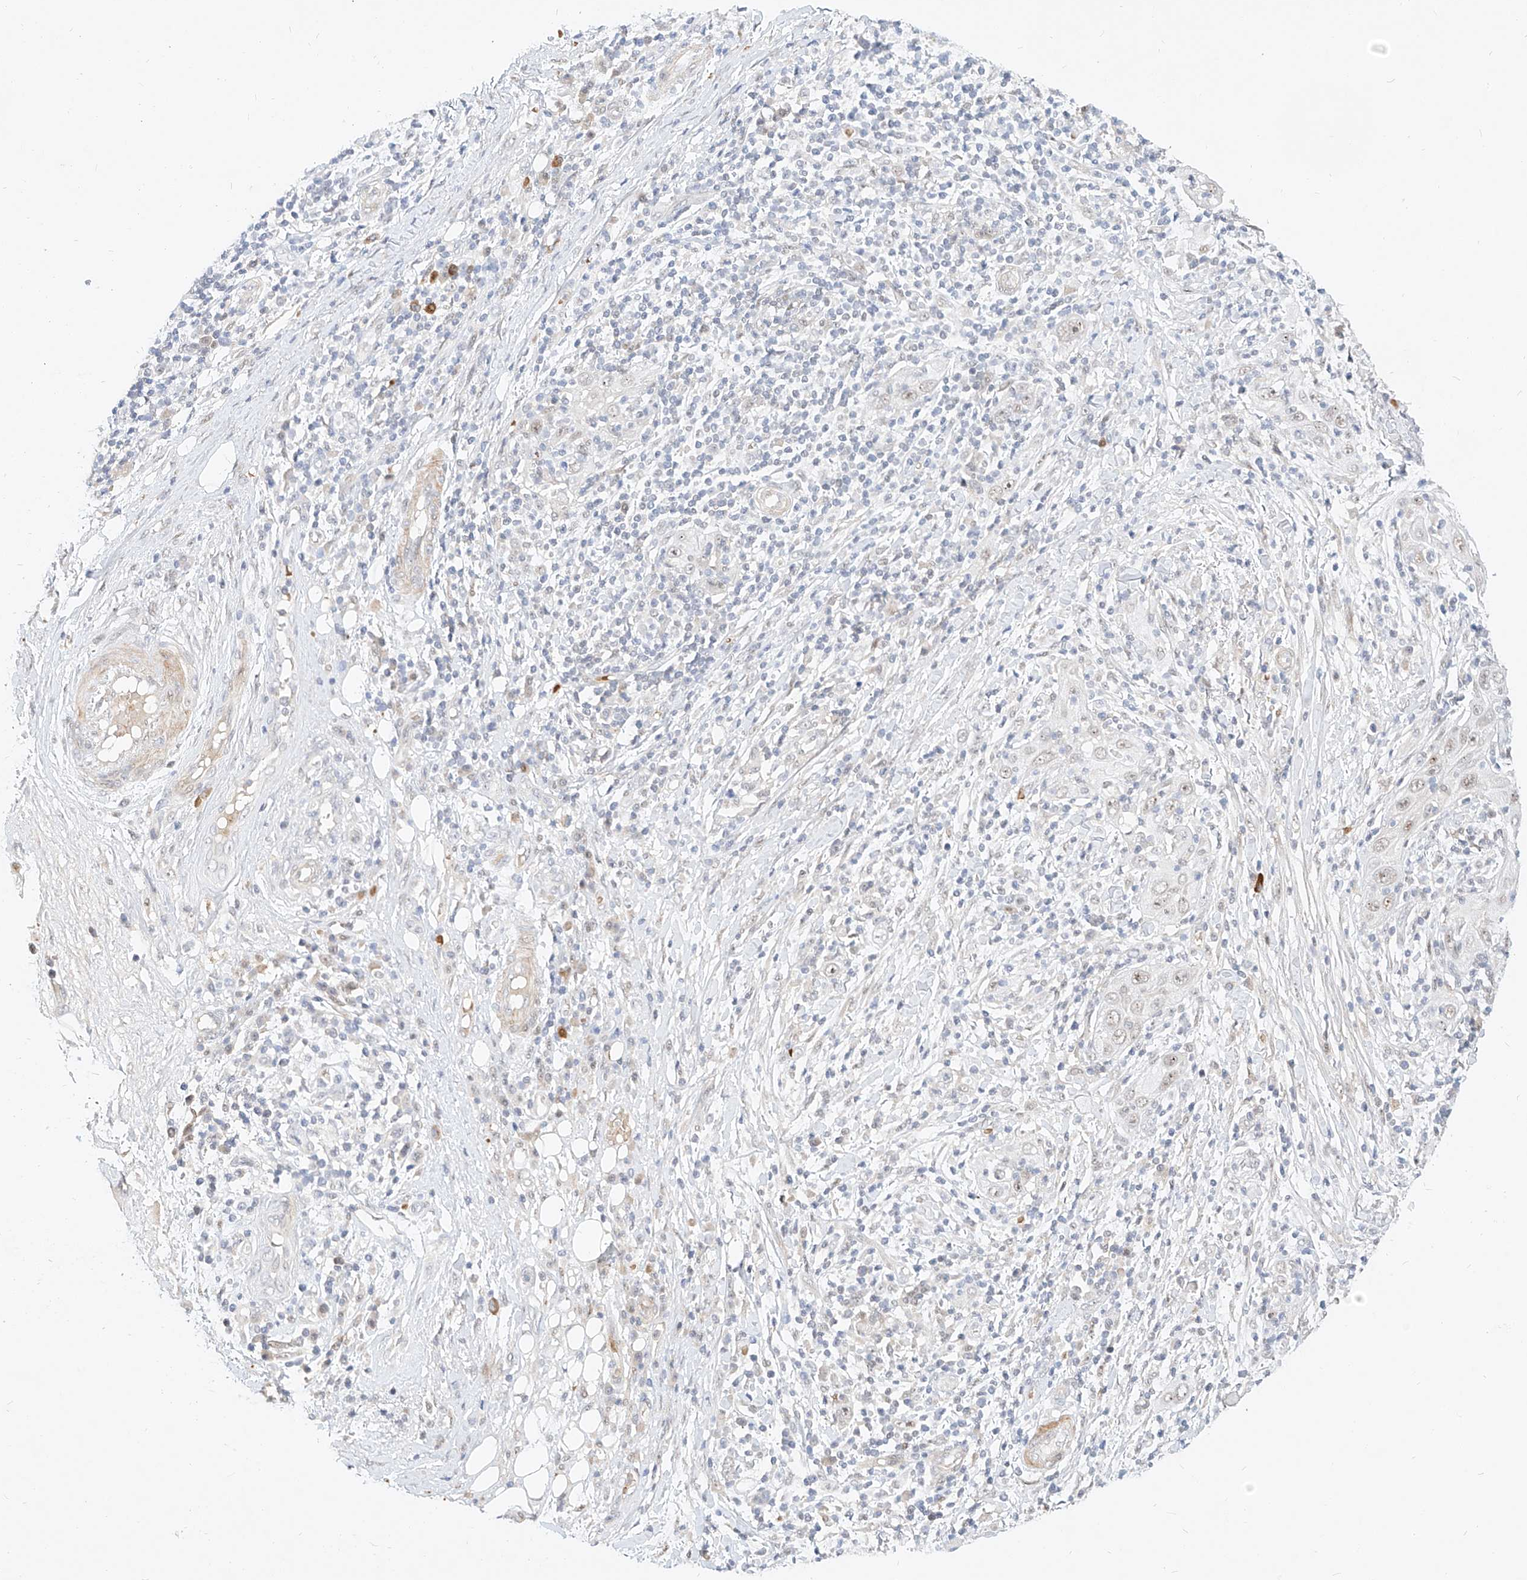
{"staining": {"intensity": "weak", "quantity": "<25%", "location": "nuclear"}, "tissue": "skin cancer", "cell_type": "Tumor cells", "image_type": "cancer", "snomed": [{"axis": "morphology", "description": "Squamous cell carcinoma, NOS"}, {"axis": "topography", "description": "Skin"}], "caption": "High magnification brightfield microscopy of skin squamous cell carcinoma stained with DAB (3,3'-diaminobenzidine) (brown) and counterstained with hematoxylin (blue): tumor cells show no significant staining.", "gene": "CBX8", "patient": {"sex": "female", "age": 88}}